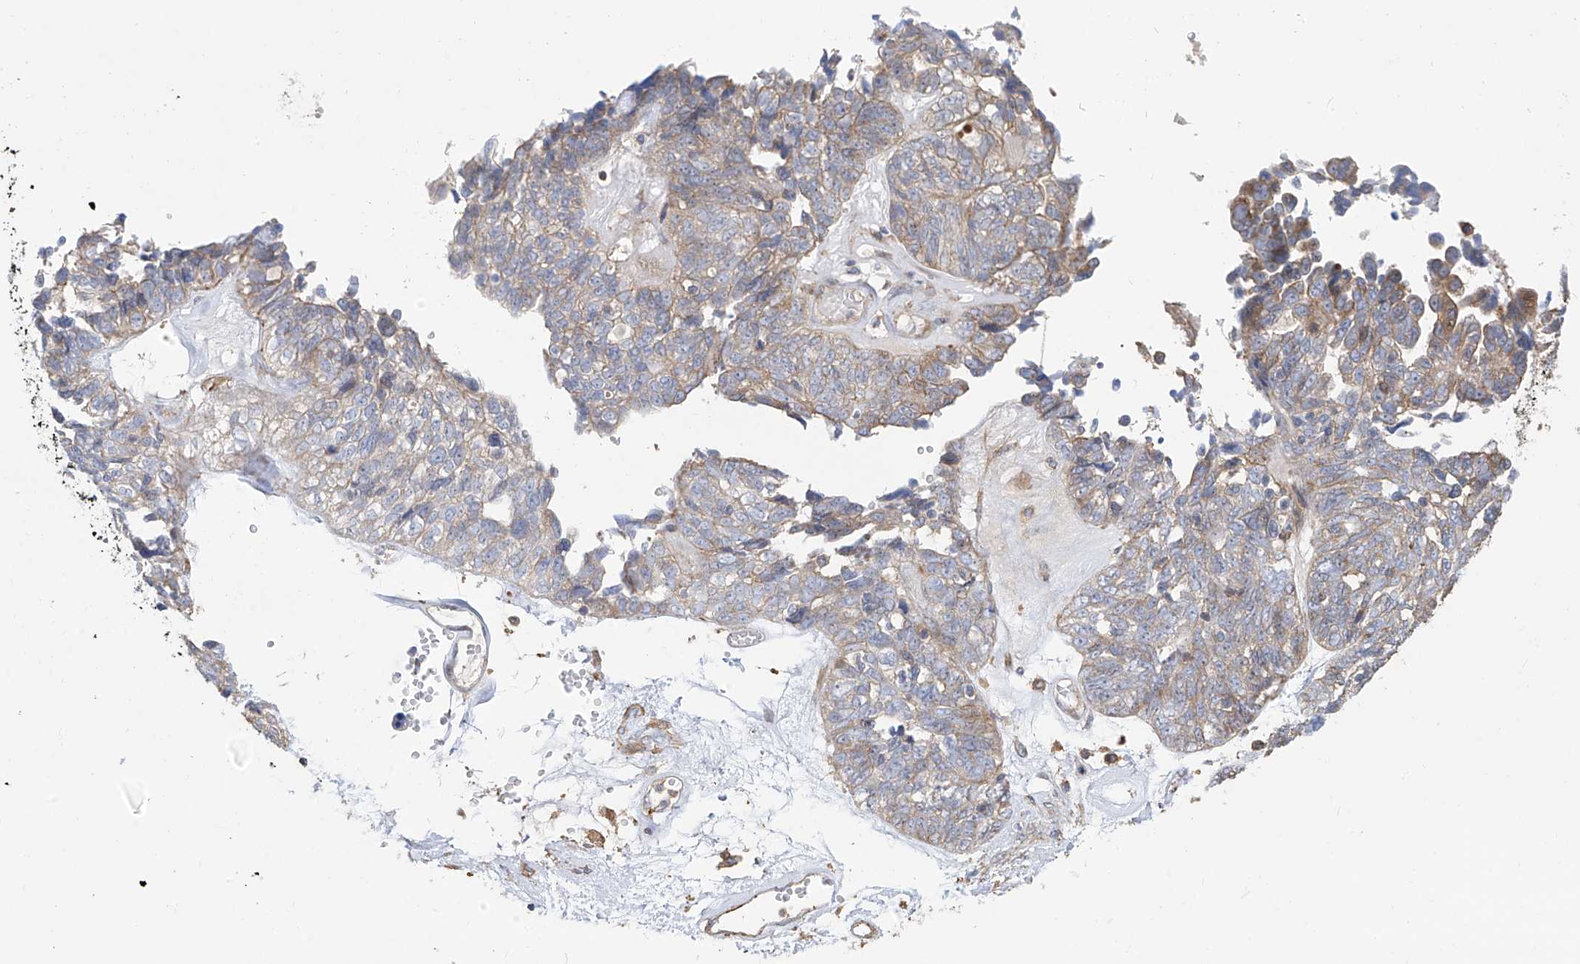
{"staining": {"intensity": "weak", "quantity": "<25%", "location": "cytoplasmic/membranous"}, "tissue": "ovarian cancer", "cell_type": "Tumor cells", "image_type": "cancer", "snomed": [{"axis": "morphology", "description": "Cystadenocarcinoma, serous, NOS"}, {"axis": "topography", "description": "Ovary"}], "caption": "Human ovarian cancer stained for a protein using immunohistochemistry (IHC) shows no expression in tumor cells.", "gene": "SLC43A3", "patient": {"sex": "female", "age": 79}}